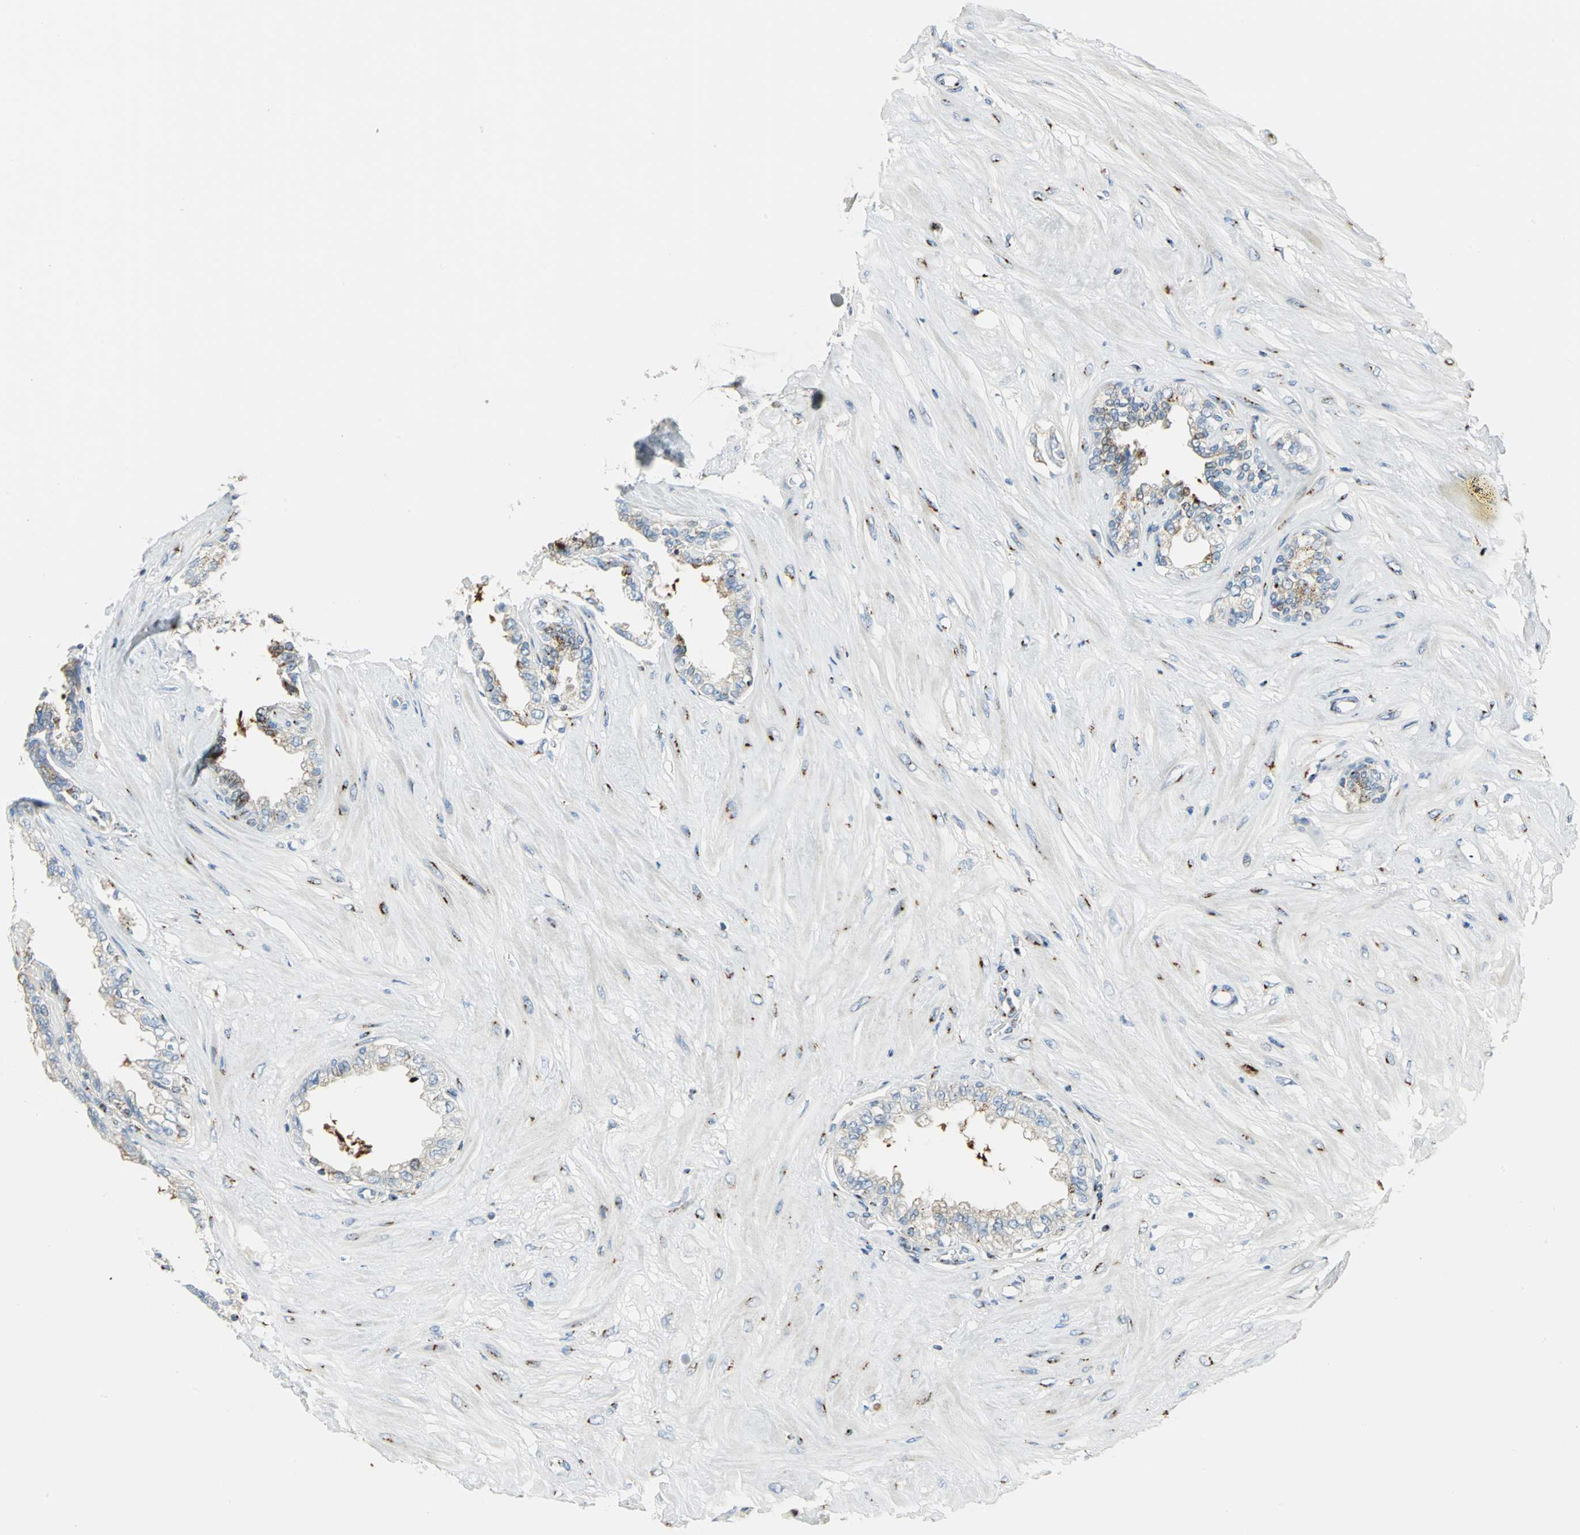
{"staining": {"intensity": "strong", "quantity": "25%-75%", "location": "cytoplasmic/membranous"}, "tissue": "seminal vesicle", "cell_type": "Glandular cells", "image_type": "normal", "snomed": [{"axis": "morphology", "description": "Normal tissue, NOS"}, {"axis": "morphology", "description": "Inflammation, NOS"}, {"axis": "topography", "description": "Urinary bladder"}, {"axis": "topography", "description": "Prostate"}, {"axis": "topography", "description": "Seminal veicle"}], "caption": "Glandular cells display strong cytoplasmic/membranous expression in approximately 25%-75% of cells in normal seminal vesicle. Nuclei are stained in blue.", "gene": "GPR3", "patient": {"sex": "male", "age": 82}}